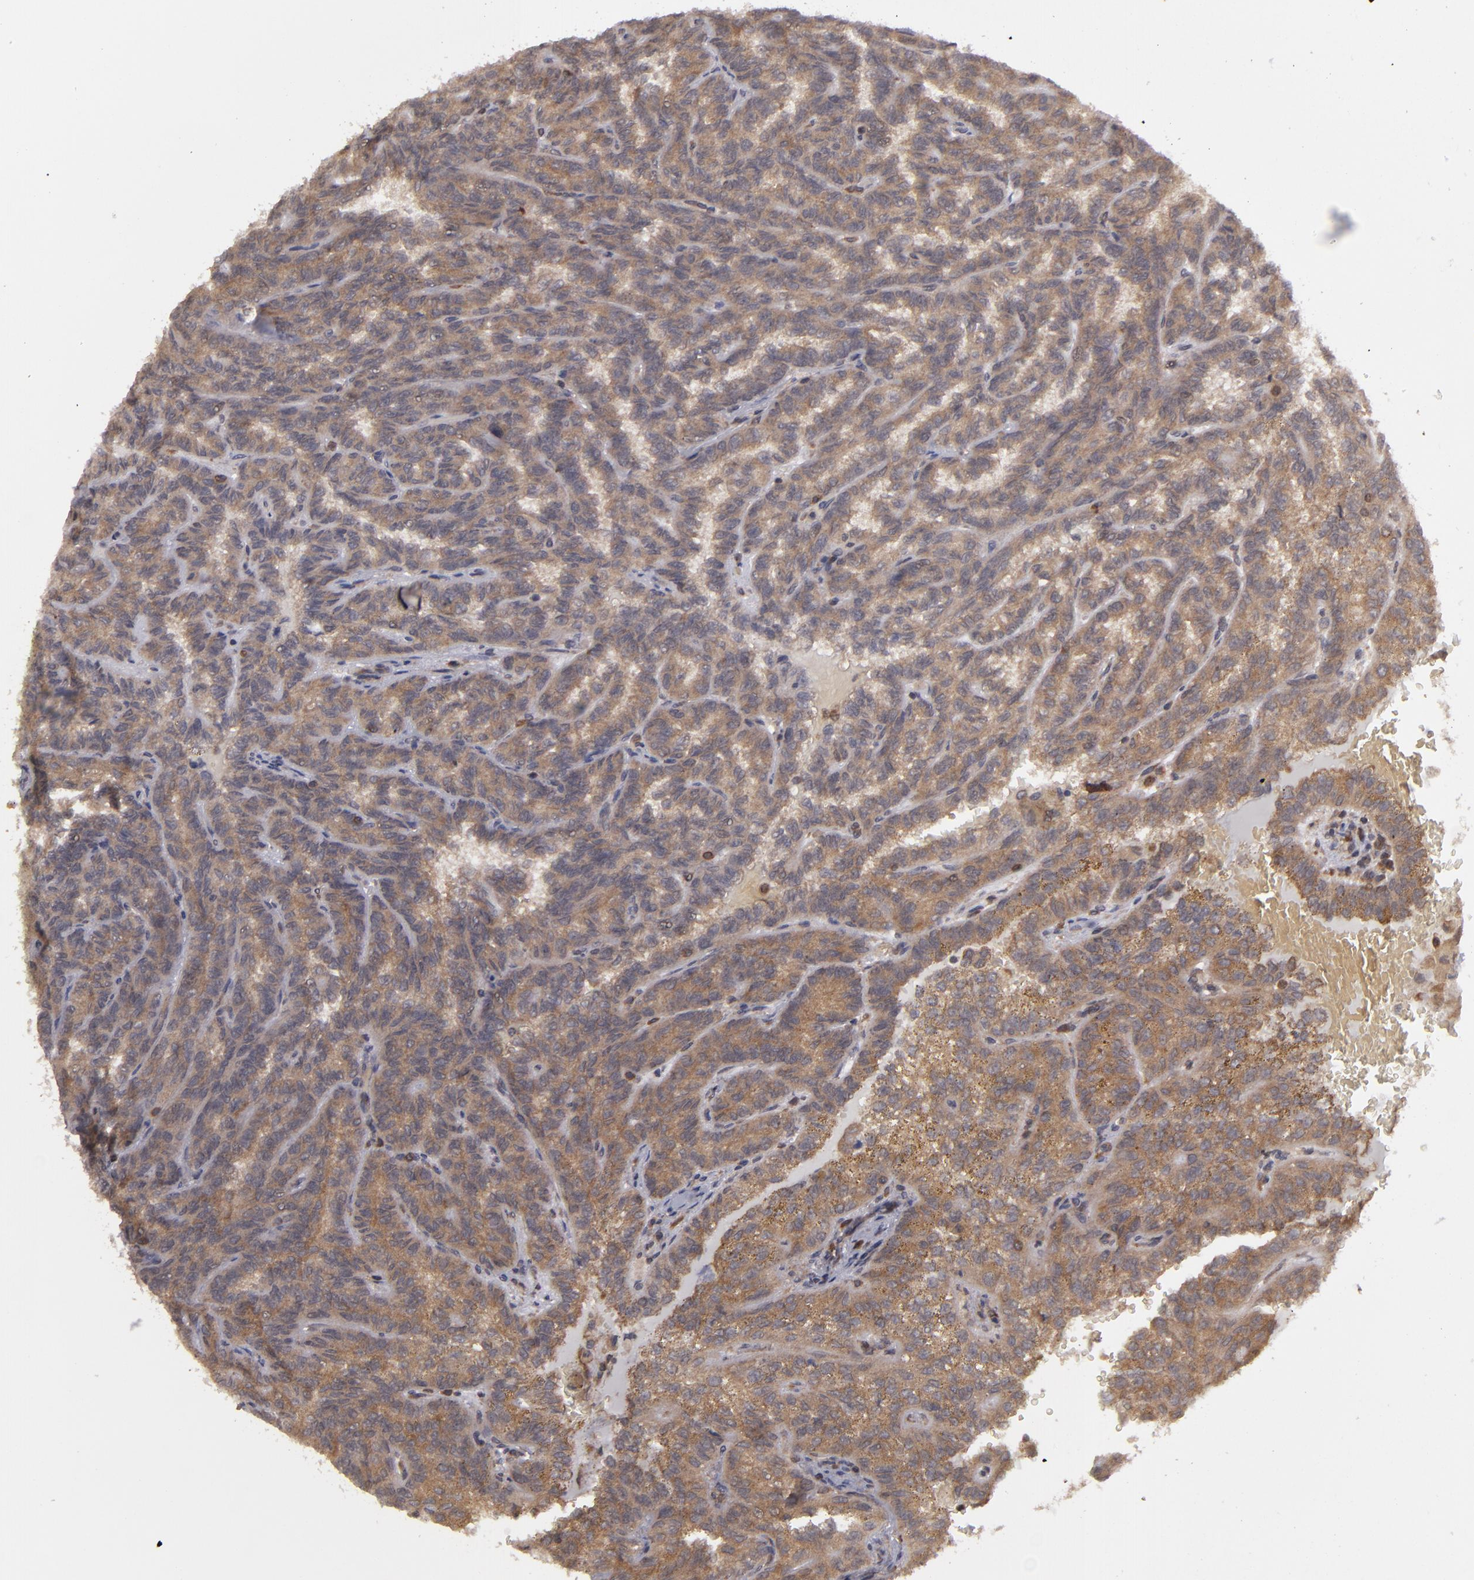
{"staining": {"intensity": "moderate", "quantity": ">75%", "location": "cytoplasmic/membranous"}, "tissue": "renal cancer", "cell_type": "Tumor cells", "image_type": "cancer", "snomed": [{"axis": "morphology", "description": "Inflammation, NOS"}, {"axis": "morphology", "description": "Adenocarcinoma, NOS"}, {"axis": "topography", "description": "Kidney"}], "caption": "IHC (DAB (3,3'-diaminobenzidine)) staining of human renal cancer (adenocarcinoma) displays moderate cytoplasmic/membranous protein expression in approximately >75% of tumor cells.", "gene": "MAPK3", "patient": {"sex": "male", "age": 68}}